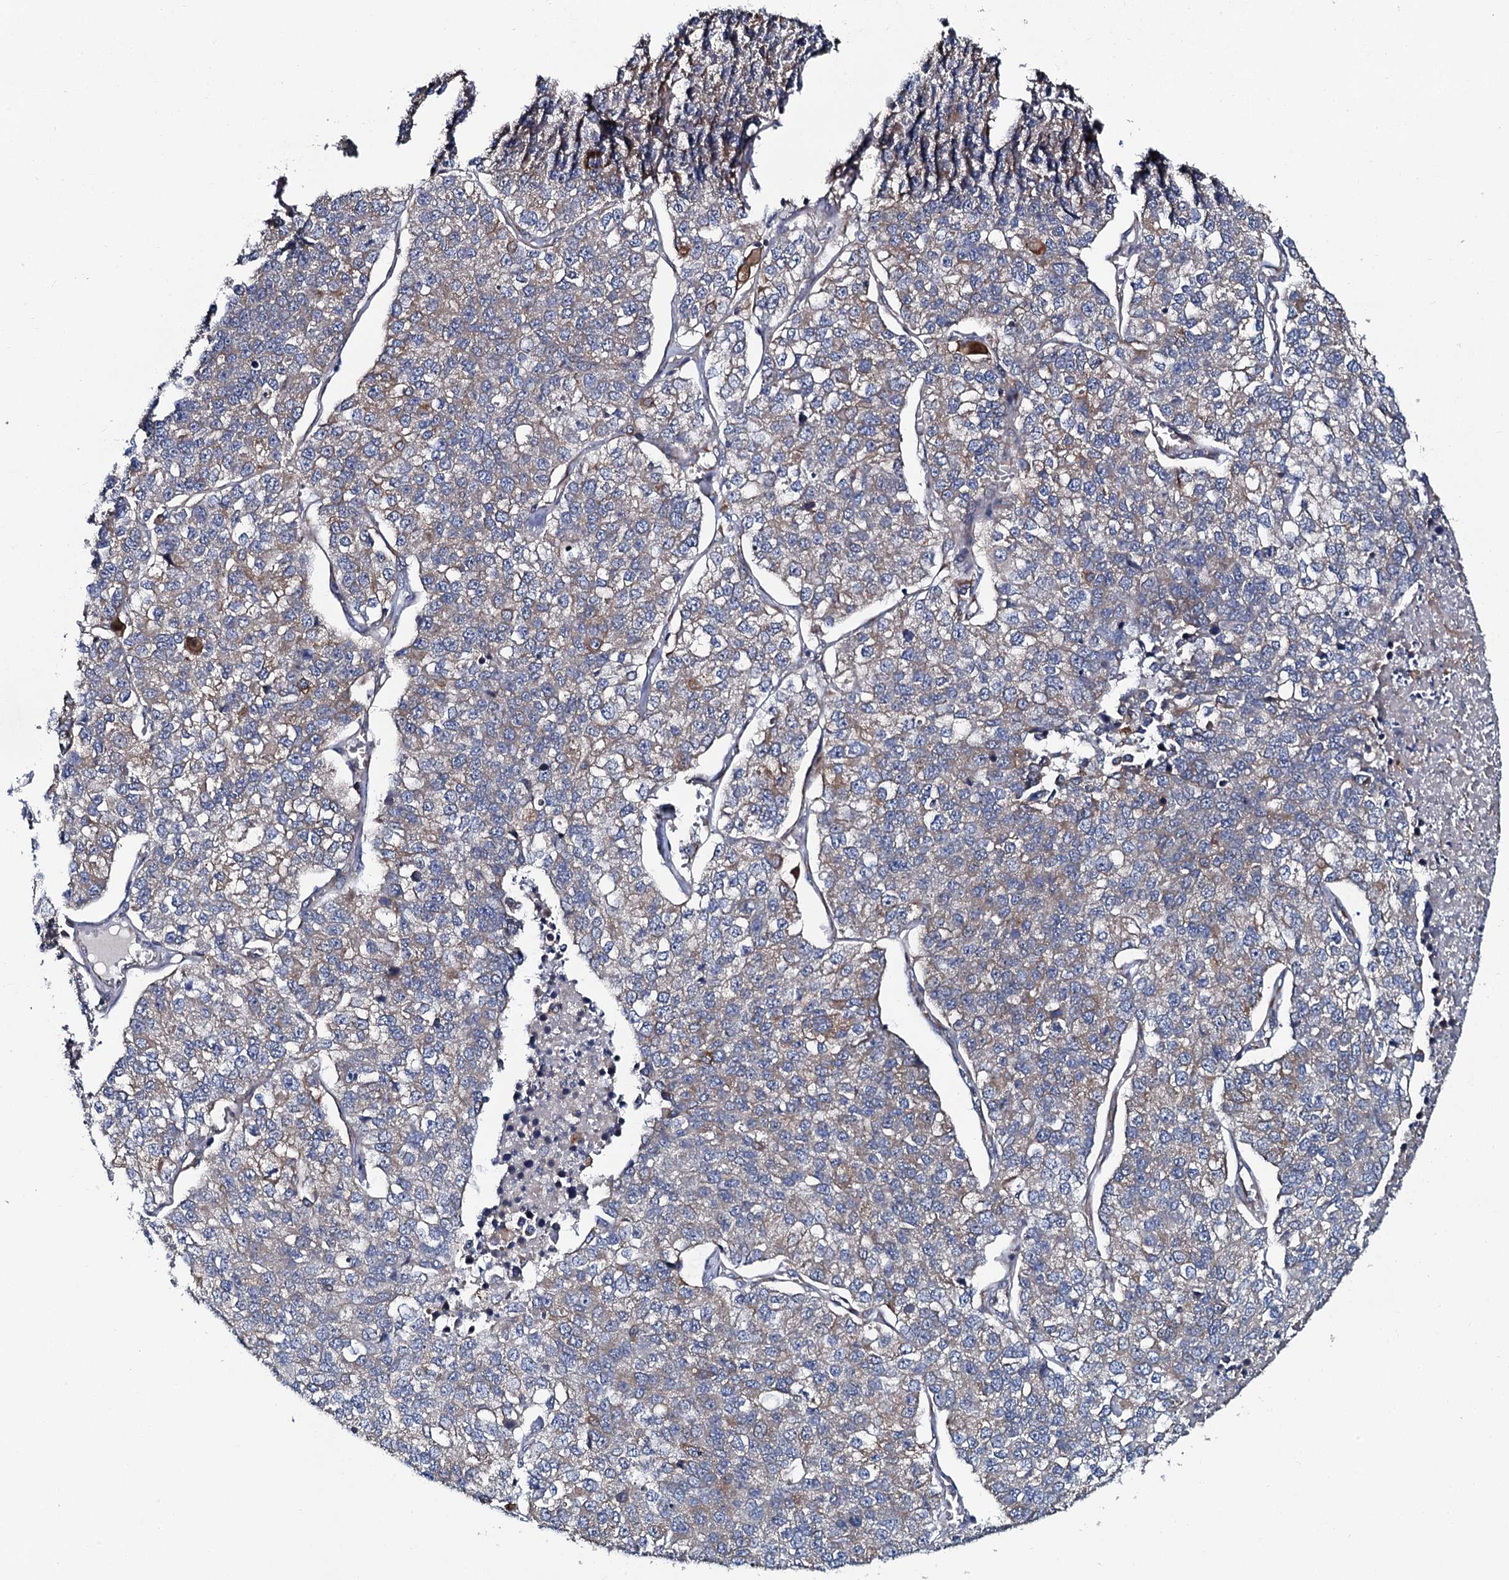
{"staining": {"intensity": "weak", "quantity": "25%-75%", "location": "cytoplasmic/membranous"}, "tissue": "lung cancer", "cell_type": "Tumor cells", "image_type": "cancer", "snomed": [{"axis": "morphology", "description": "Adenocarcinoma, NOS"}, {"axis": "topography", "description": "Lung"}], "caption": "Lung adenocarcinoma tissue exhibits weak cytoplasmic/membranous positivity in about 25%-75% of tumor cells, visualized by immunohistochemistry.", "gene": "TMEM151A", "patient": {"sex": "male", "age": 49}}